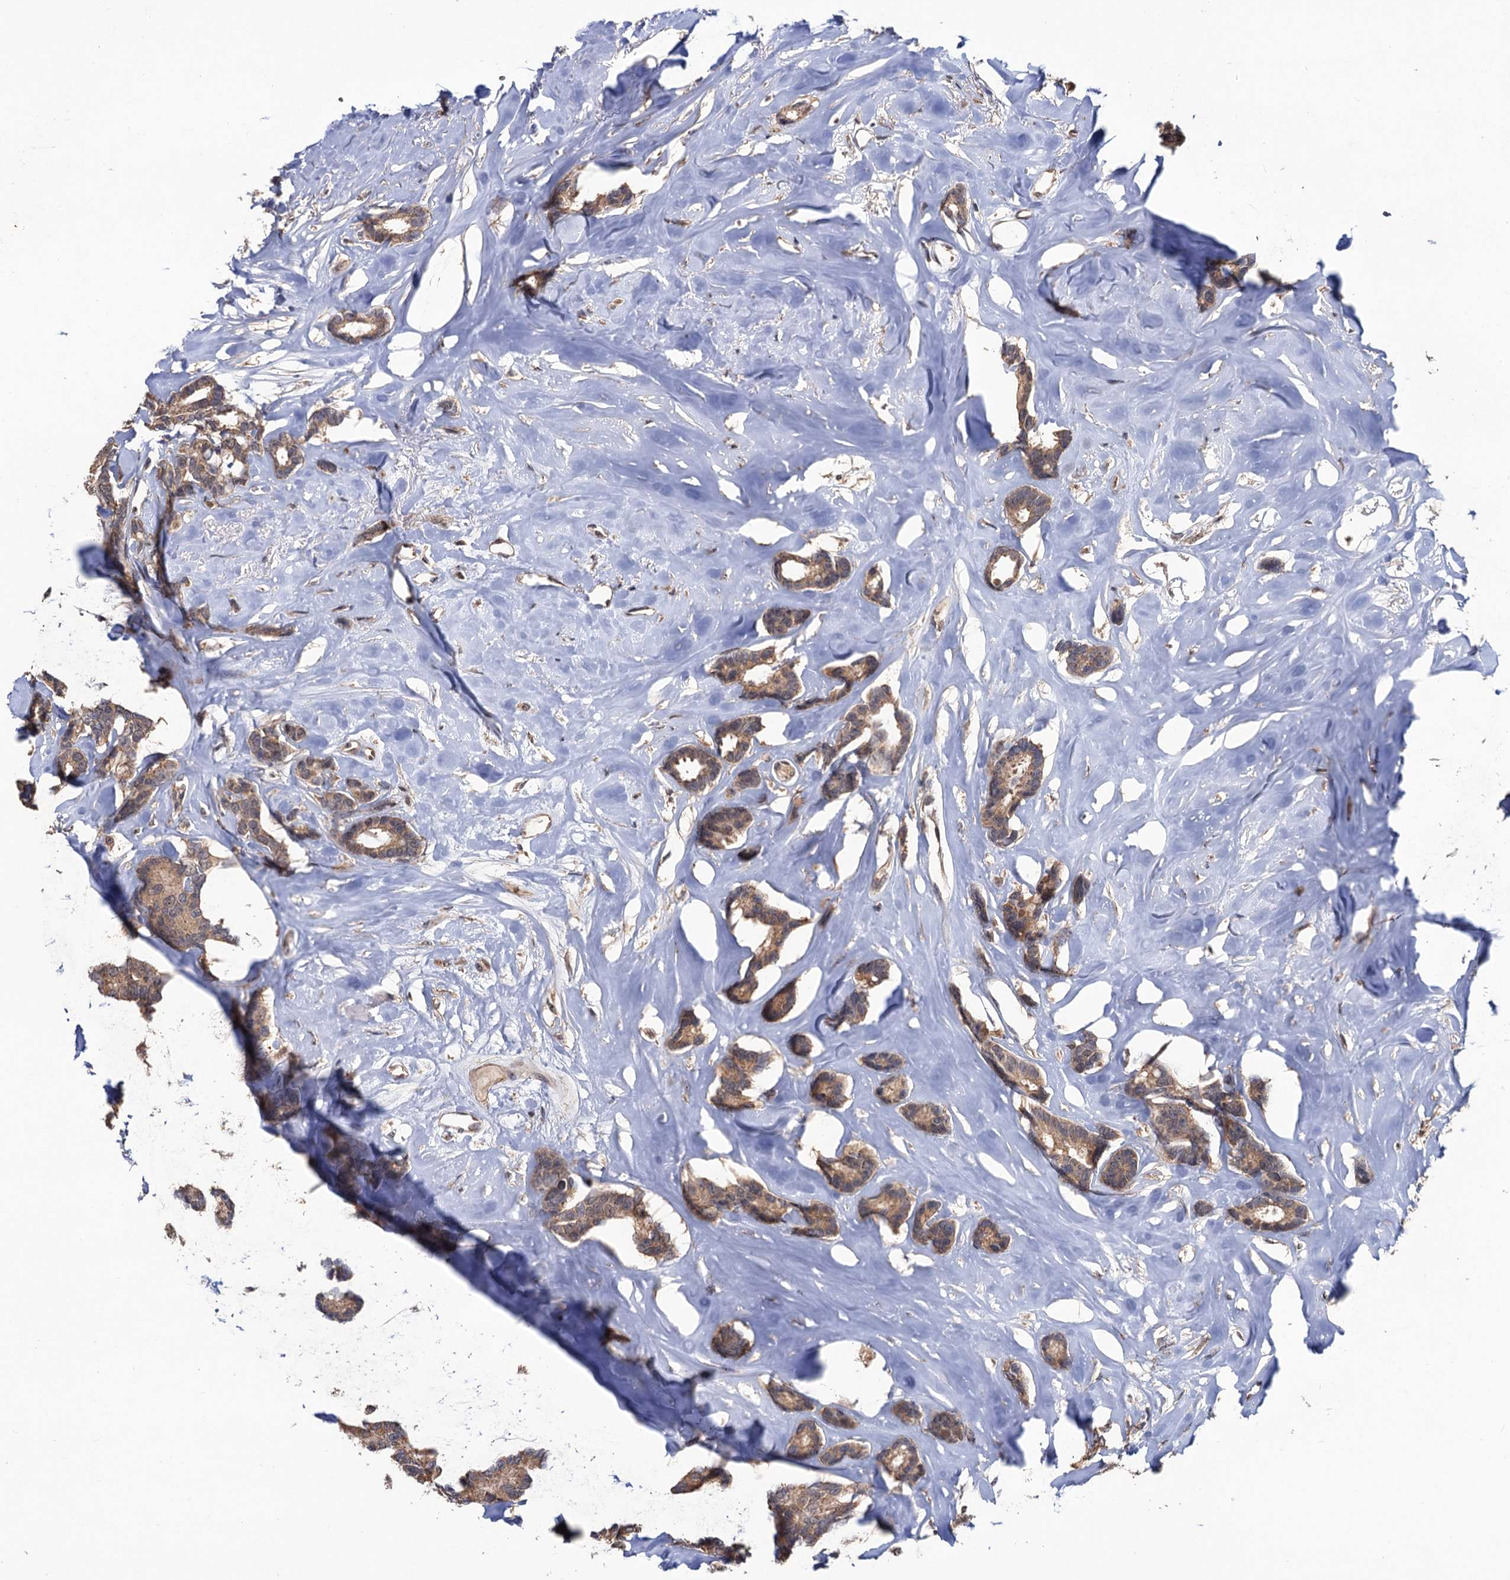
{"staining": {"intensity": "weak", "quantity": ">75%", "location": "cytoplasmic/membranous"}, "tissue": "breast cancer", "cell_type": "Tumor cells", "image_type": "cancer", "snomed": [{"axis": "morphology", "description": "Duct carcinoma"}, {"axis": "topography", "description": "Breast"}], "caption": "Breast invasive ductal carcinoma tissue displays weak cytoplasmic/membranous staining in about >75% of tumor cells, visualized by immunohistochemistry.", "gene": "LRRC63", "patient": {"sex": "female", "age": 87}}